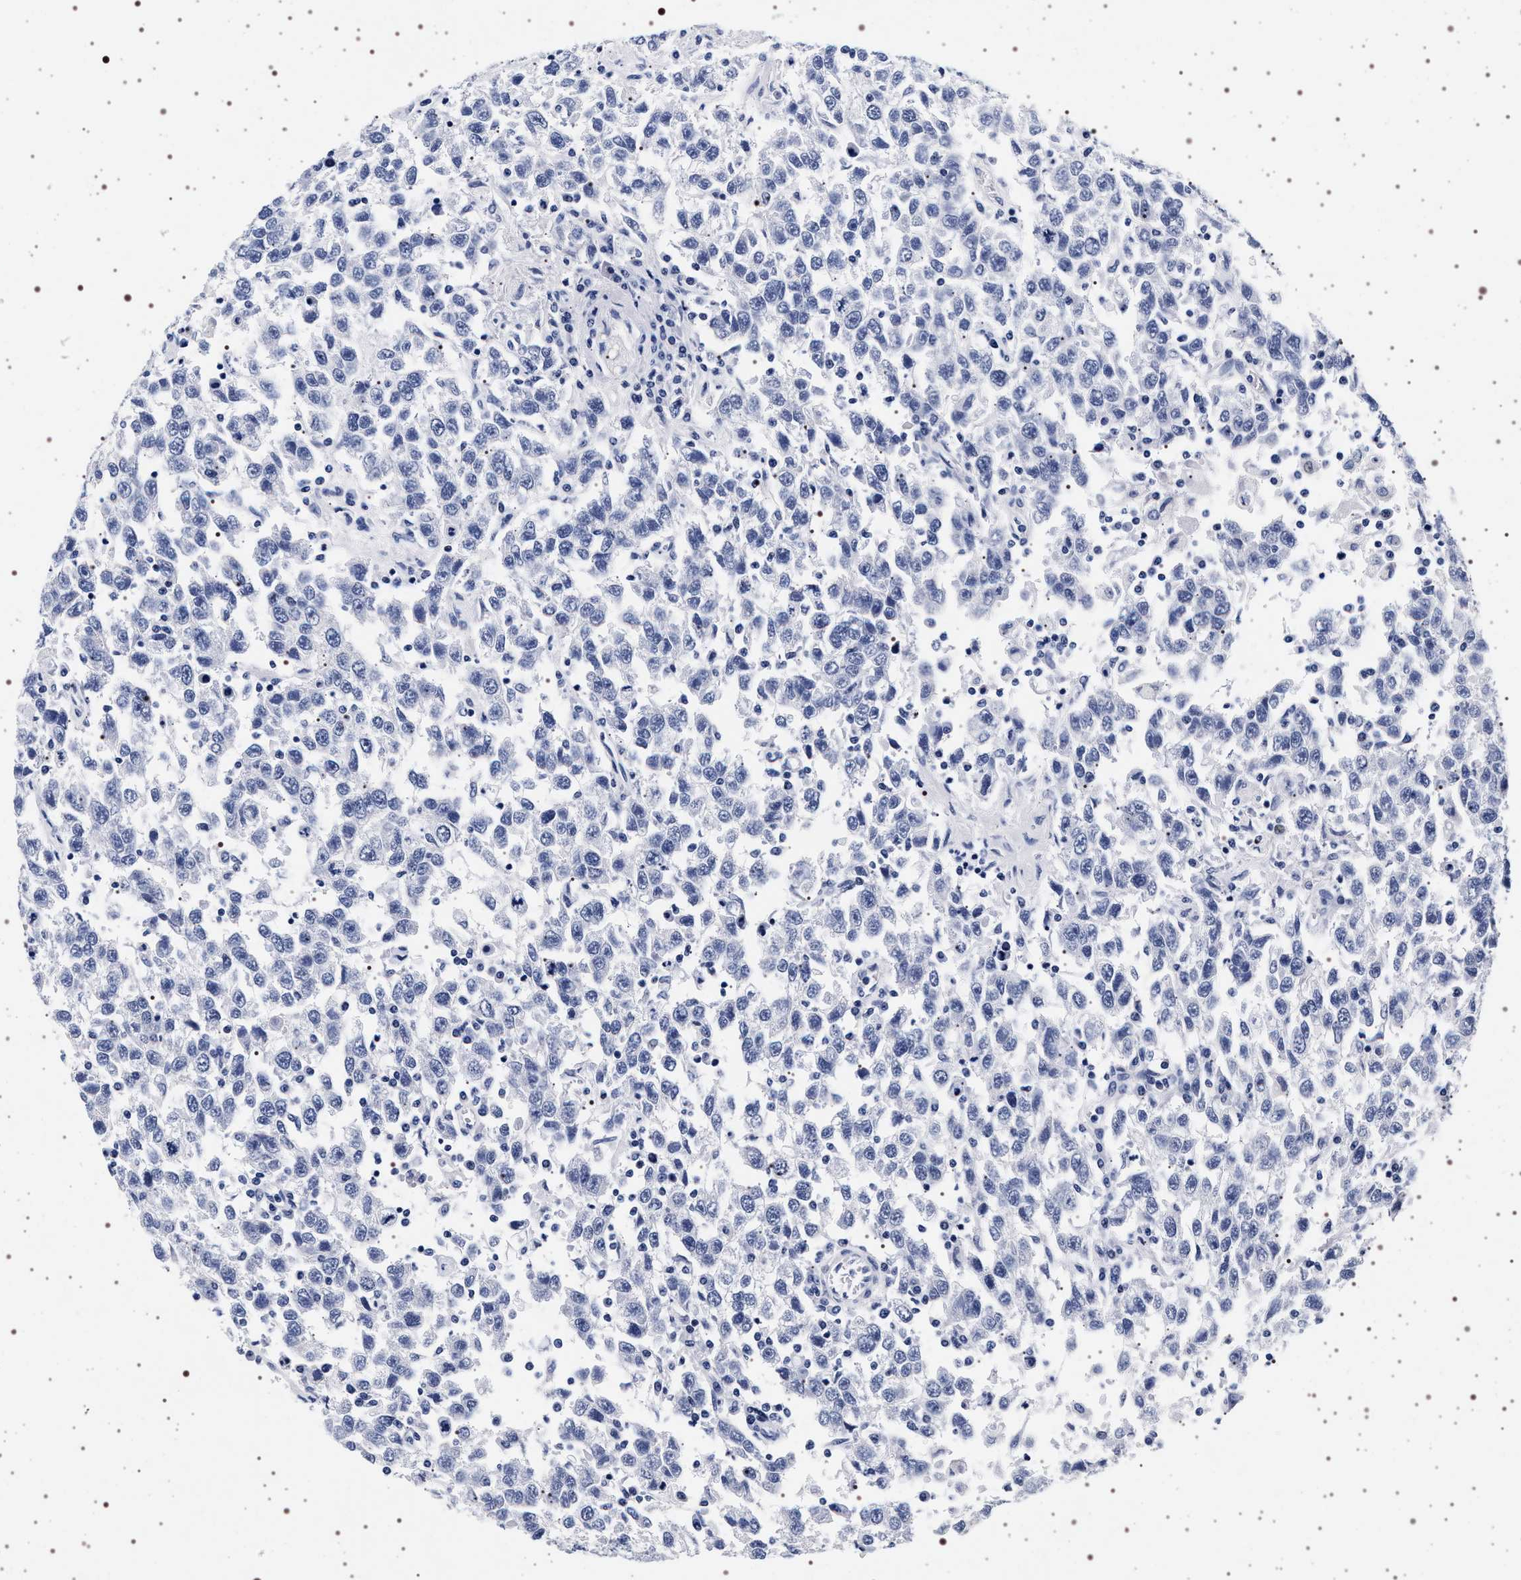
{"staining": {"intensity": "negative", "quantity": "none", "location": "none"}, "tissue": "testis cancer", "cell_type": "Tumor cells", "image_type": "cancer", "snomed": [{"axis": "morphology", "description": "Seminoma, NOS"}, {"axis": "topography", "description": "Testis"}], "caption": "Protein analysis of testis cancer demonstrates no significant staining in tumor cells. (DAB immunohistochemistry (IHC), high magnification).", "gene": "SYN1", "patient": {"sex": "male", "age": 41}}